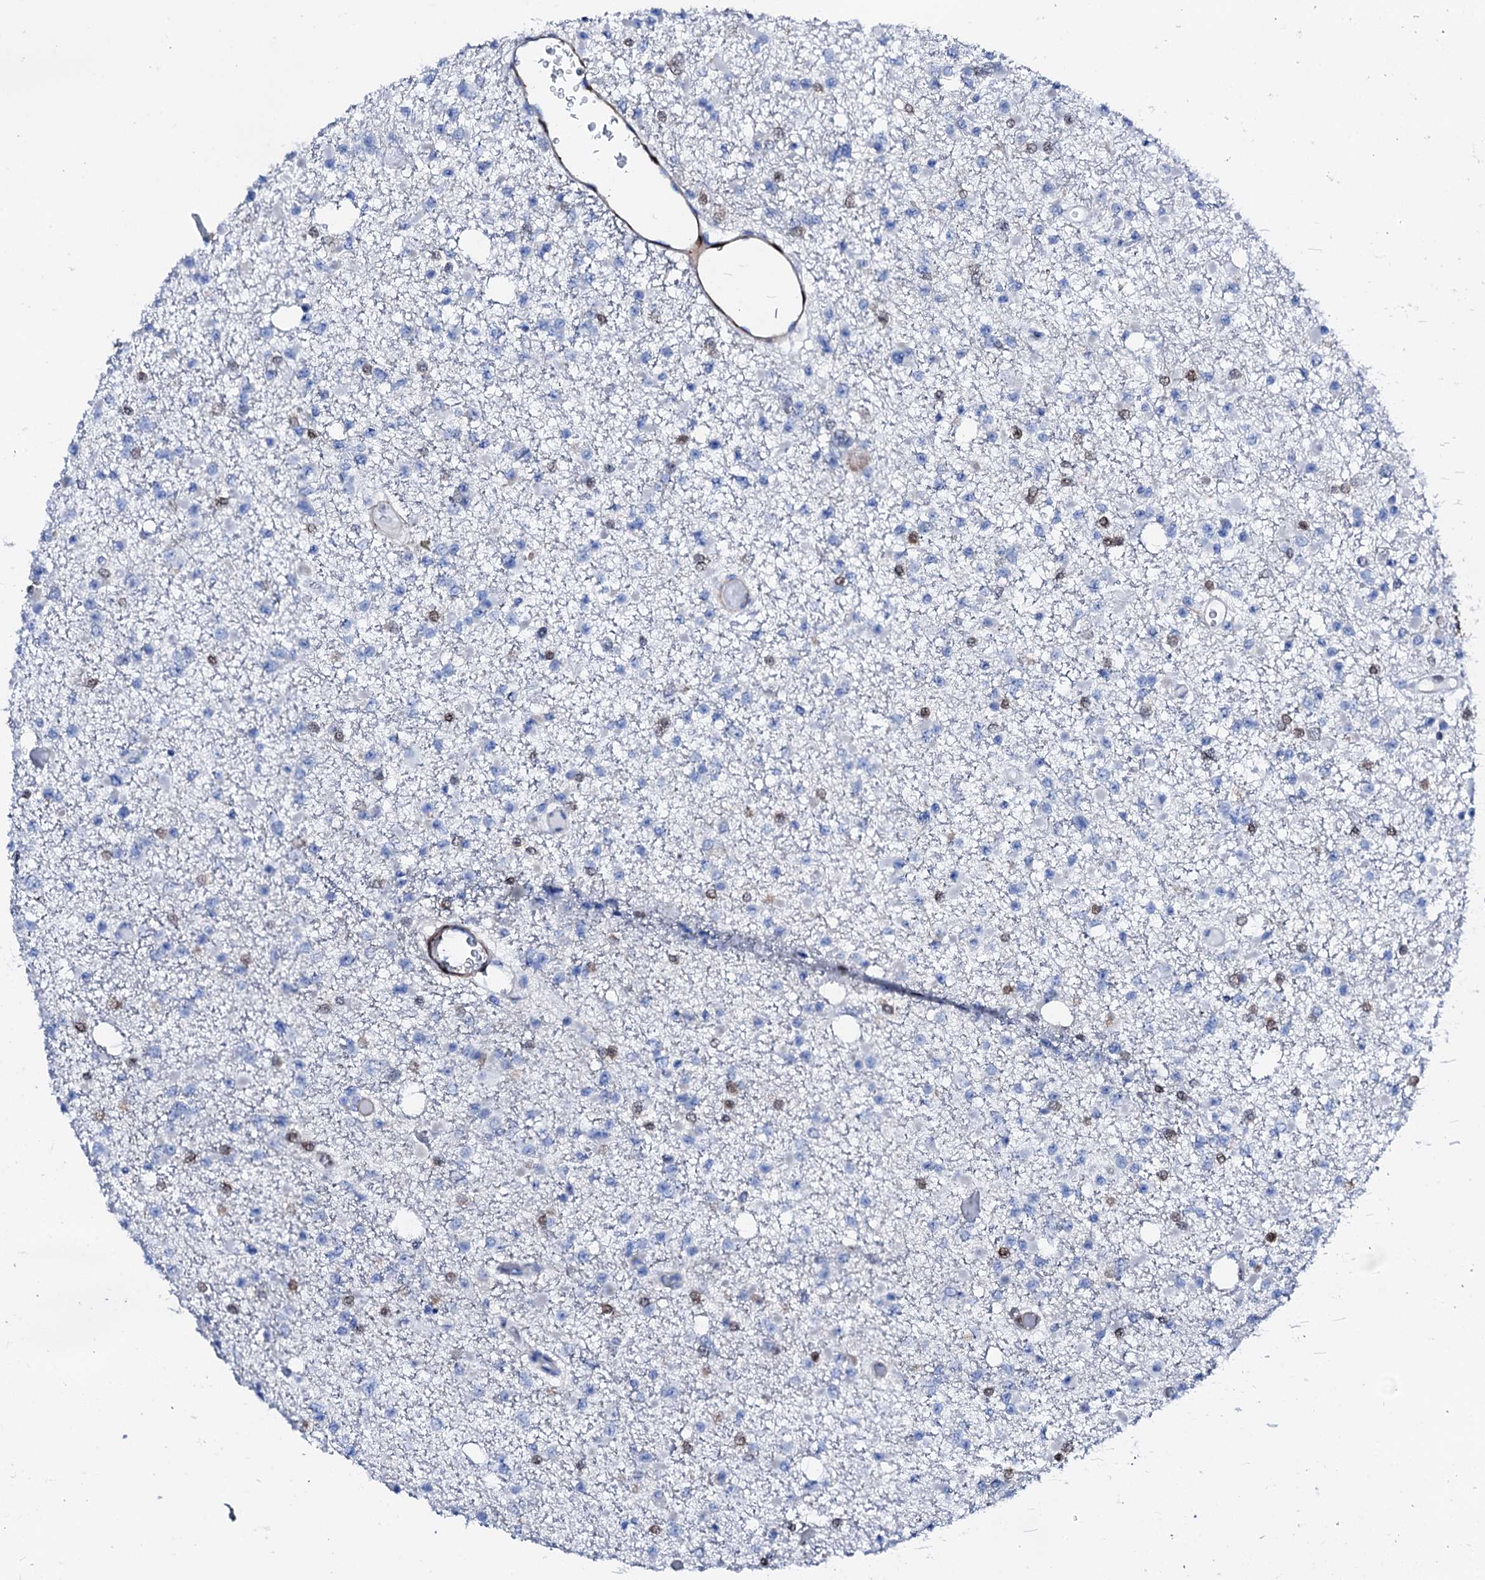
{"staining": {"intensity": "moderate", "quantity": "<25%", "location": "nuclear"}, "tissue": "glioma", "cell_type": "Tumor cells", "image_type": "cancer", "snomed": [{"axis": "morphology", "description": "Glioma, malignant, Low grade"}, {"axis": "topography", "description": "Brain"}], "caption": "Glioma stained with DAB immunohistochemistry displays low levels of moderate nuclear staining in about <25% of tumor cells.", "gene": "NRIP2", "patient": {"sex": "female", "age": 22}}